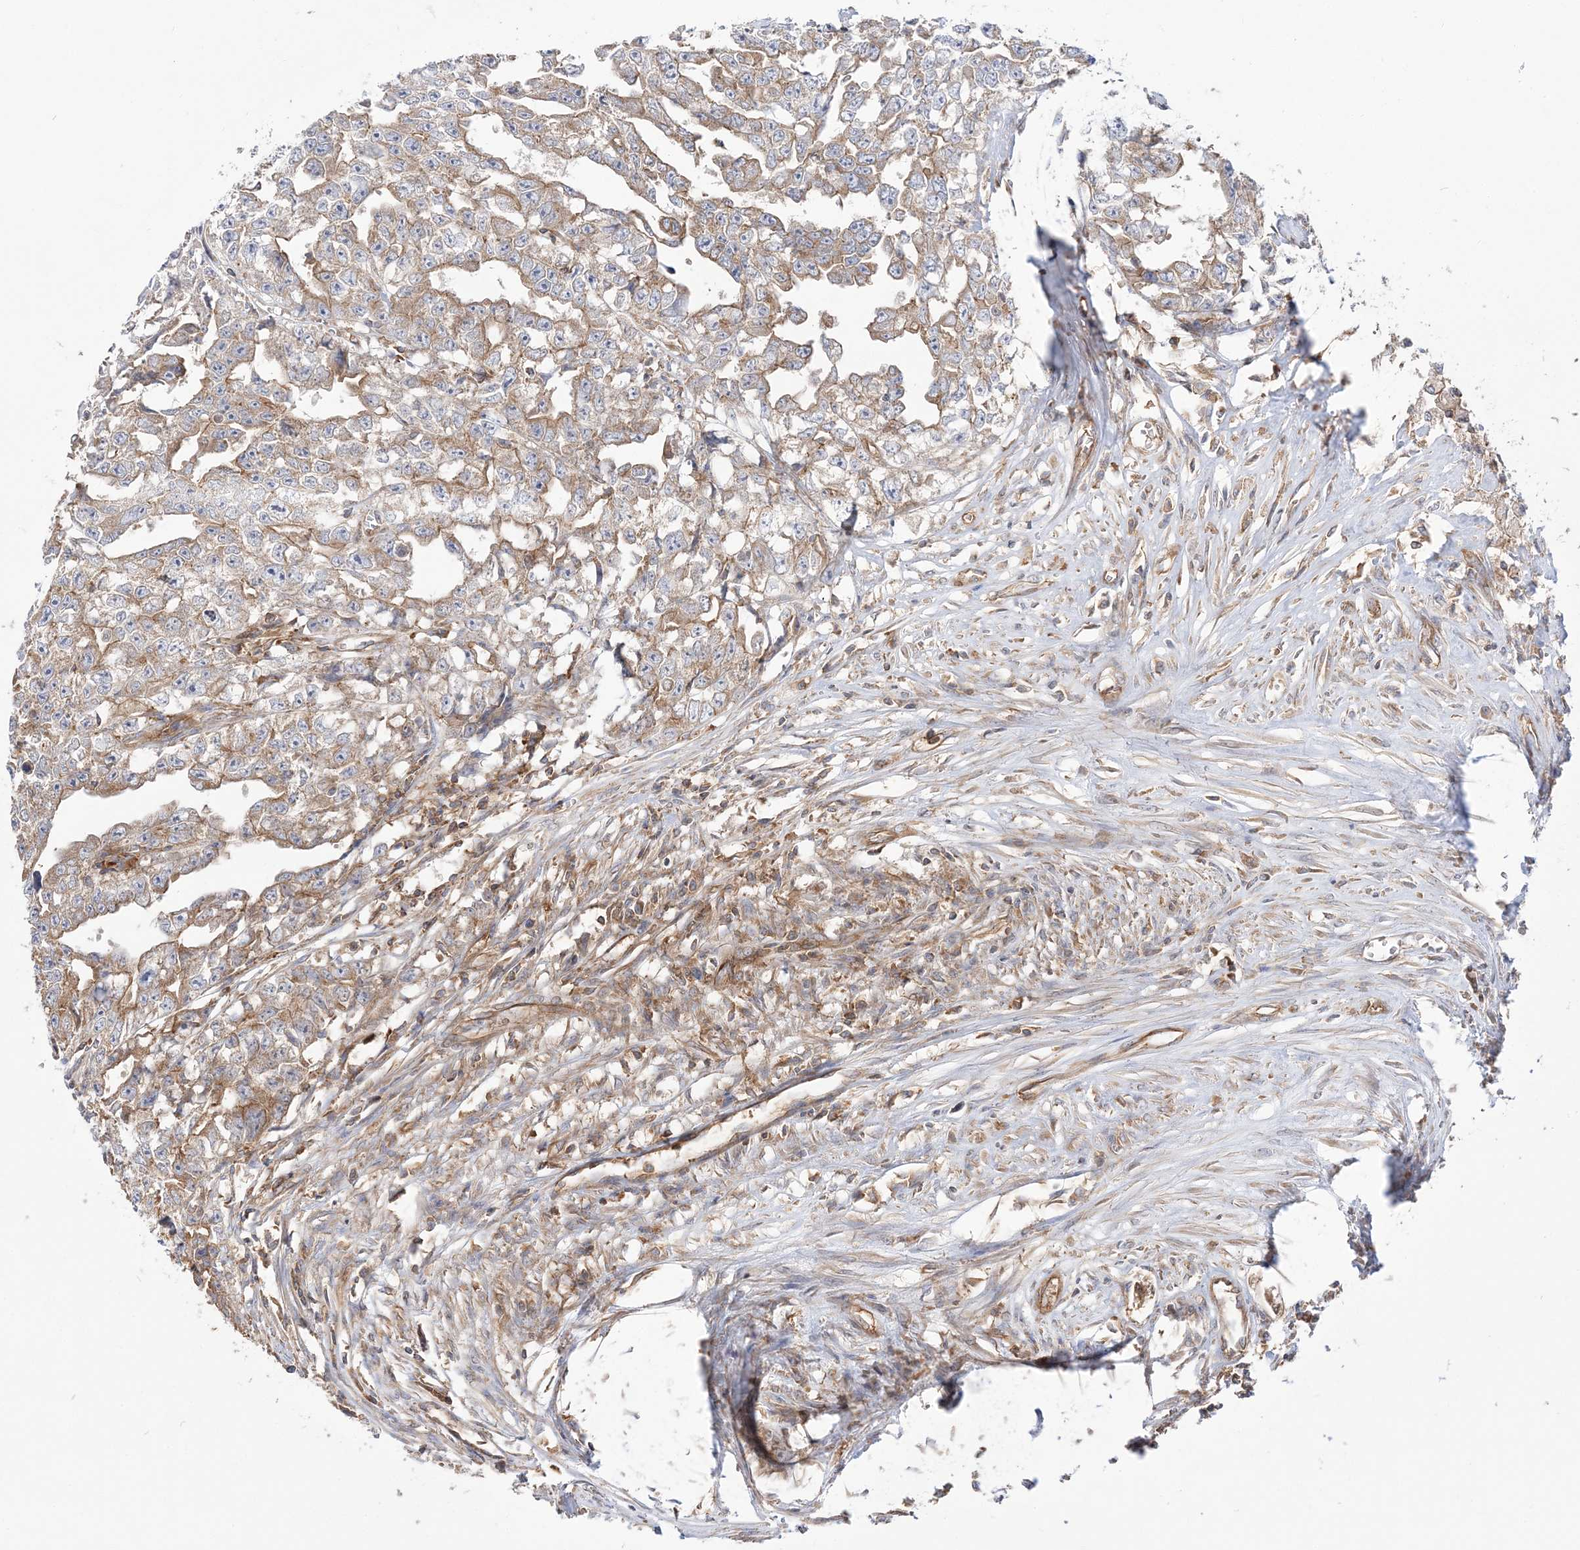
{"staining": {"intensity": "weak", "quantity": "25%-75%", "location": "cytoplasmic/membranous"}, "tissue": "testis cancer", "cell_type": "Tumor cells", "image_type": "cancer", "snomed": [{"axis": "morphology", "description": "Seminoma, NOS"}, {"axis": "morphology", "description": "Carcinoma, Embryonal, NOS"}, {"axis": "topography", "description": "Testis"}], "caption": "Tumor cells exhibit low levels of weak cytoplasmic/membranous positivity in approximately 25%-75% of cells in human seminoma (testis).", "gene": "TBC1D5", "patient": {"sex": "male", "age": 43}}